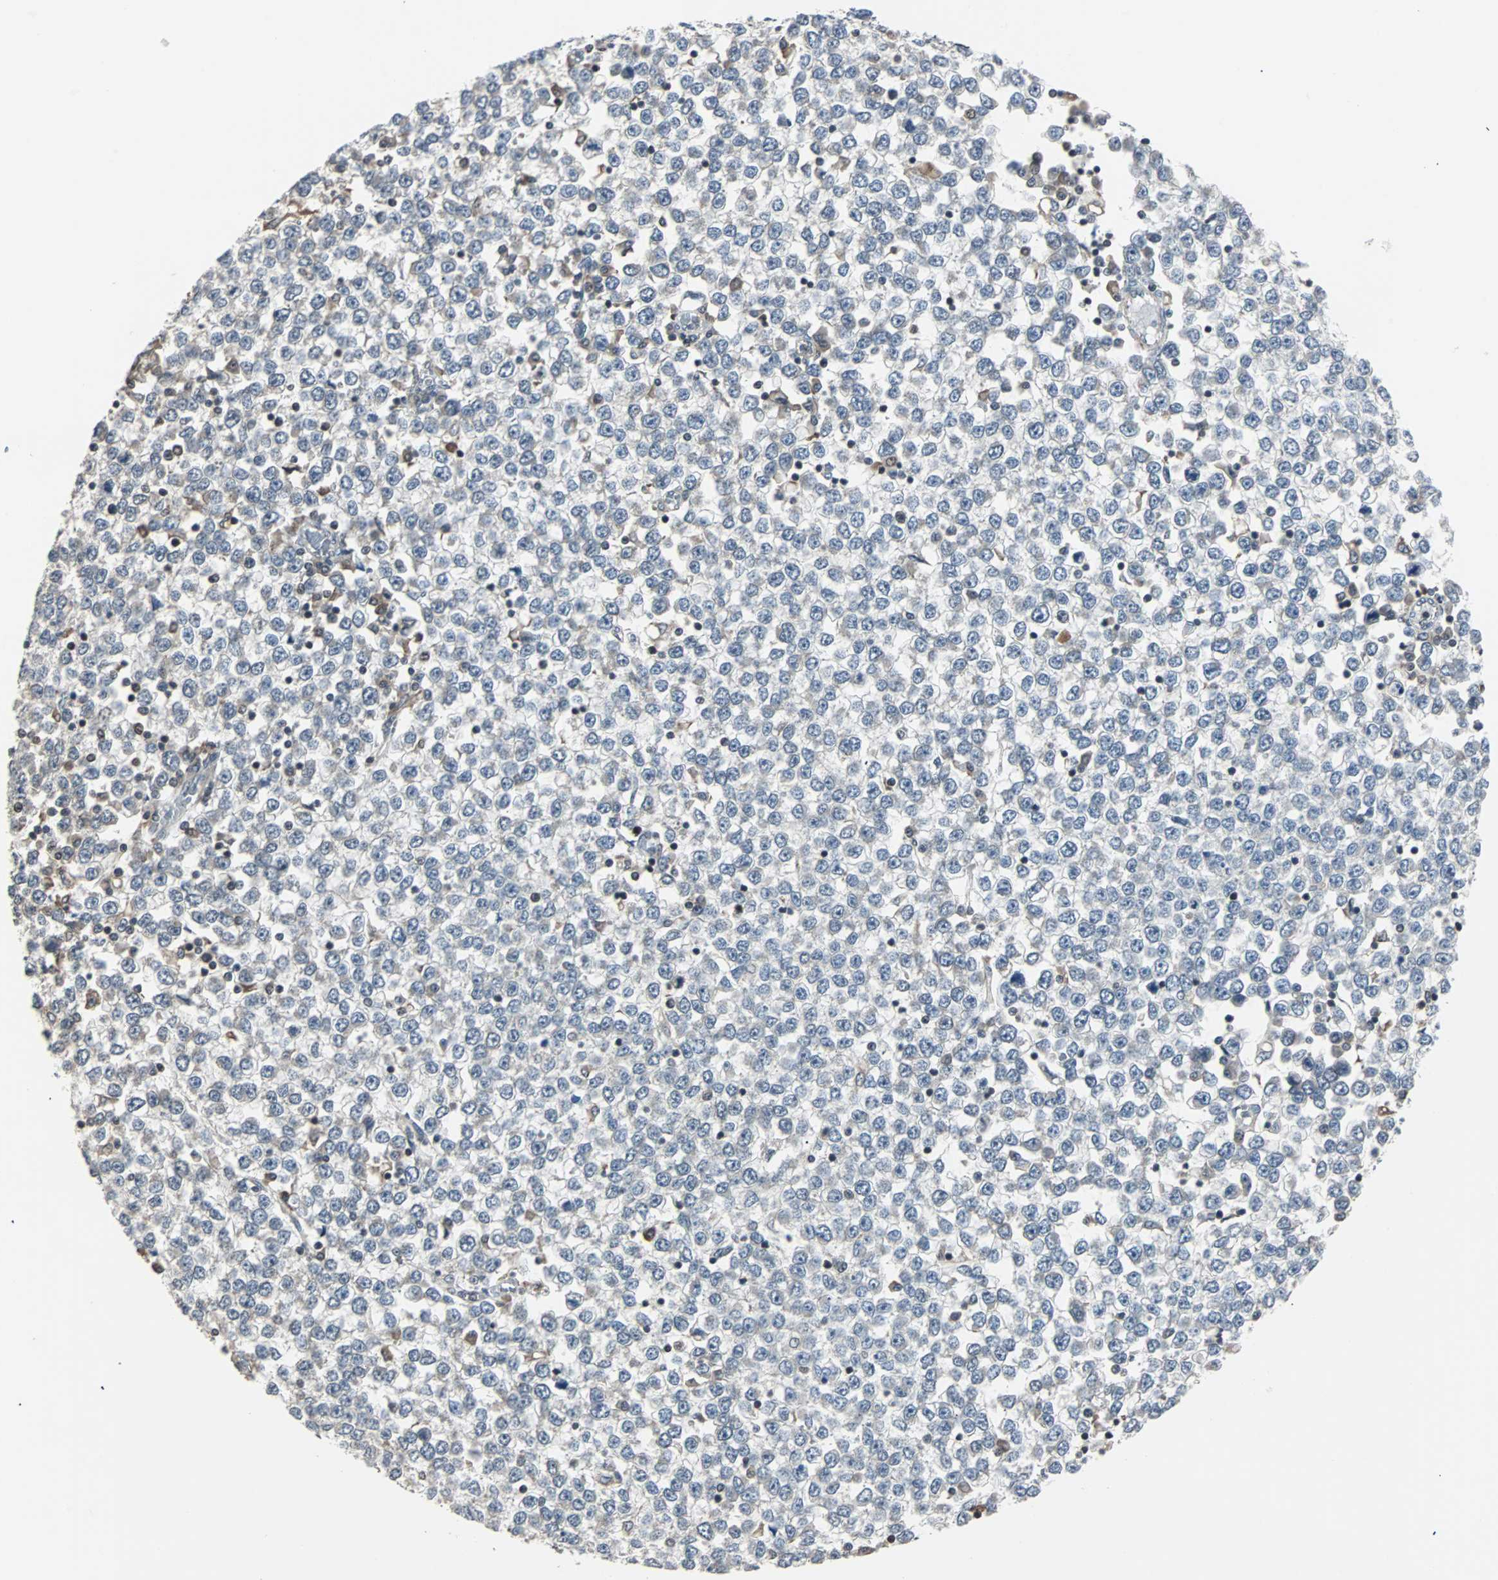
{"staining": {"intensity": "negative", "quantity": "none", "location": "none"}, "tissue": "testis cancer", "cell_type": "Tumor cells", "image_type": "cancer", "snomed": [{"axis": "morphology", "description": "Seminoma, NOS"}, {"axis": "topography", "description": "Testis"}], "caption": "High magnification brightfield microscopy of testis cancer stained with DAB (brown) and counterstained with hematoxylin (blue): tumor cells show no significant positivity.", "gene": "TERF2IP", "patient": {"sex": "male", "age": 65}}